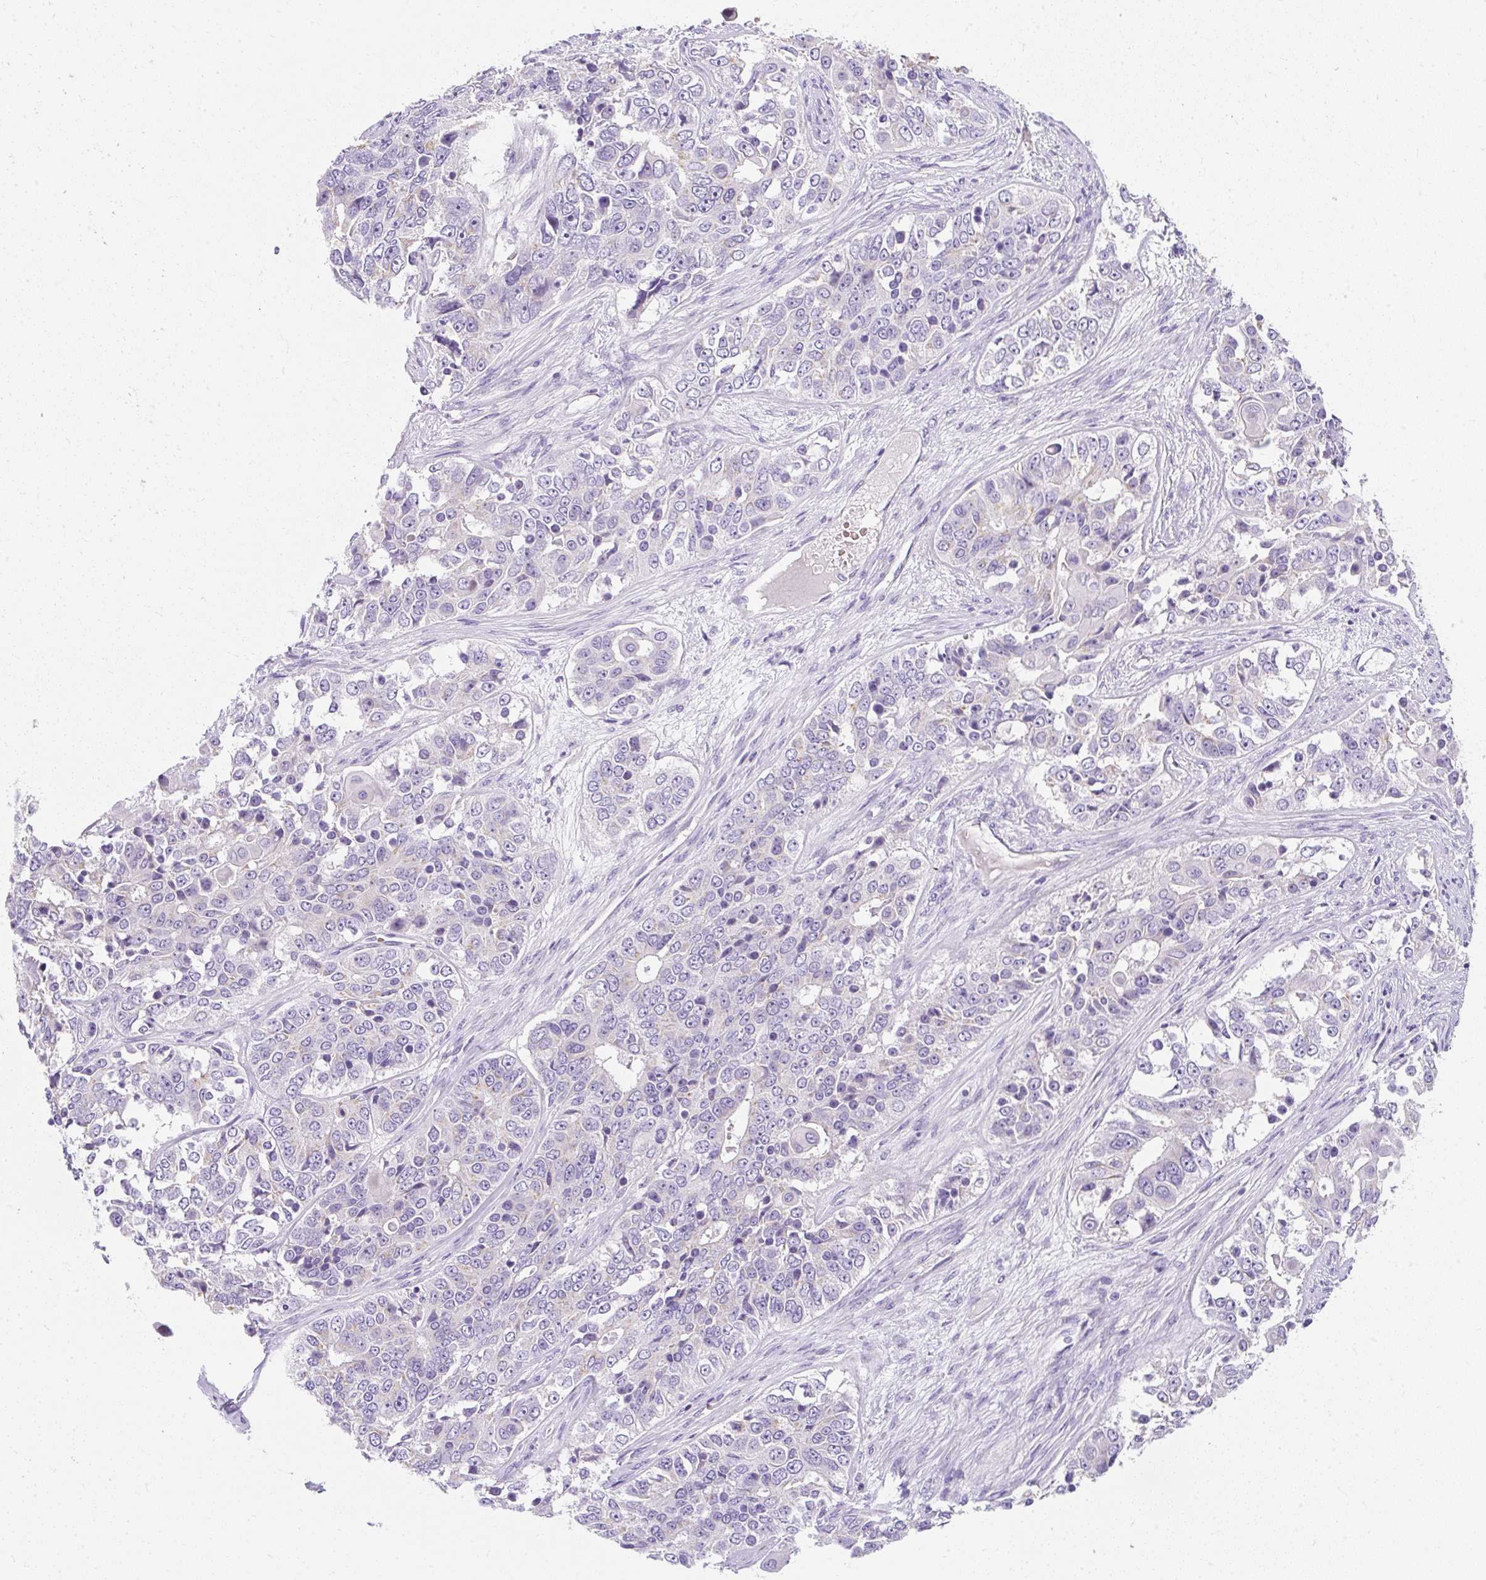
{"staining": {"intensity": "negative", "quantity": "none", "location": "none"}, "tissue": "ovarian cancer", "cell_type": "Tumor cells", "image_type": "cancer", "snomed": [{"axis": "morphology", "description": "Carcinoma, endometroid"}, {"axis": "topography", "description": "Ovary"}], "caption": "Tumor cells show no significant protein expression in endometroid carcinoma (ovarian). Brightfield microscopy of immunohistochemistry stained with DAB (brown) and hematoxylin (blue), captured at high magnification.", "gene": "DTX4", "patient": {"sex": "female", "age": 51}}